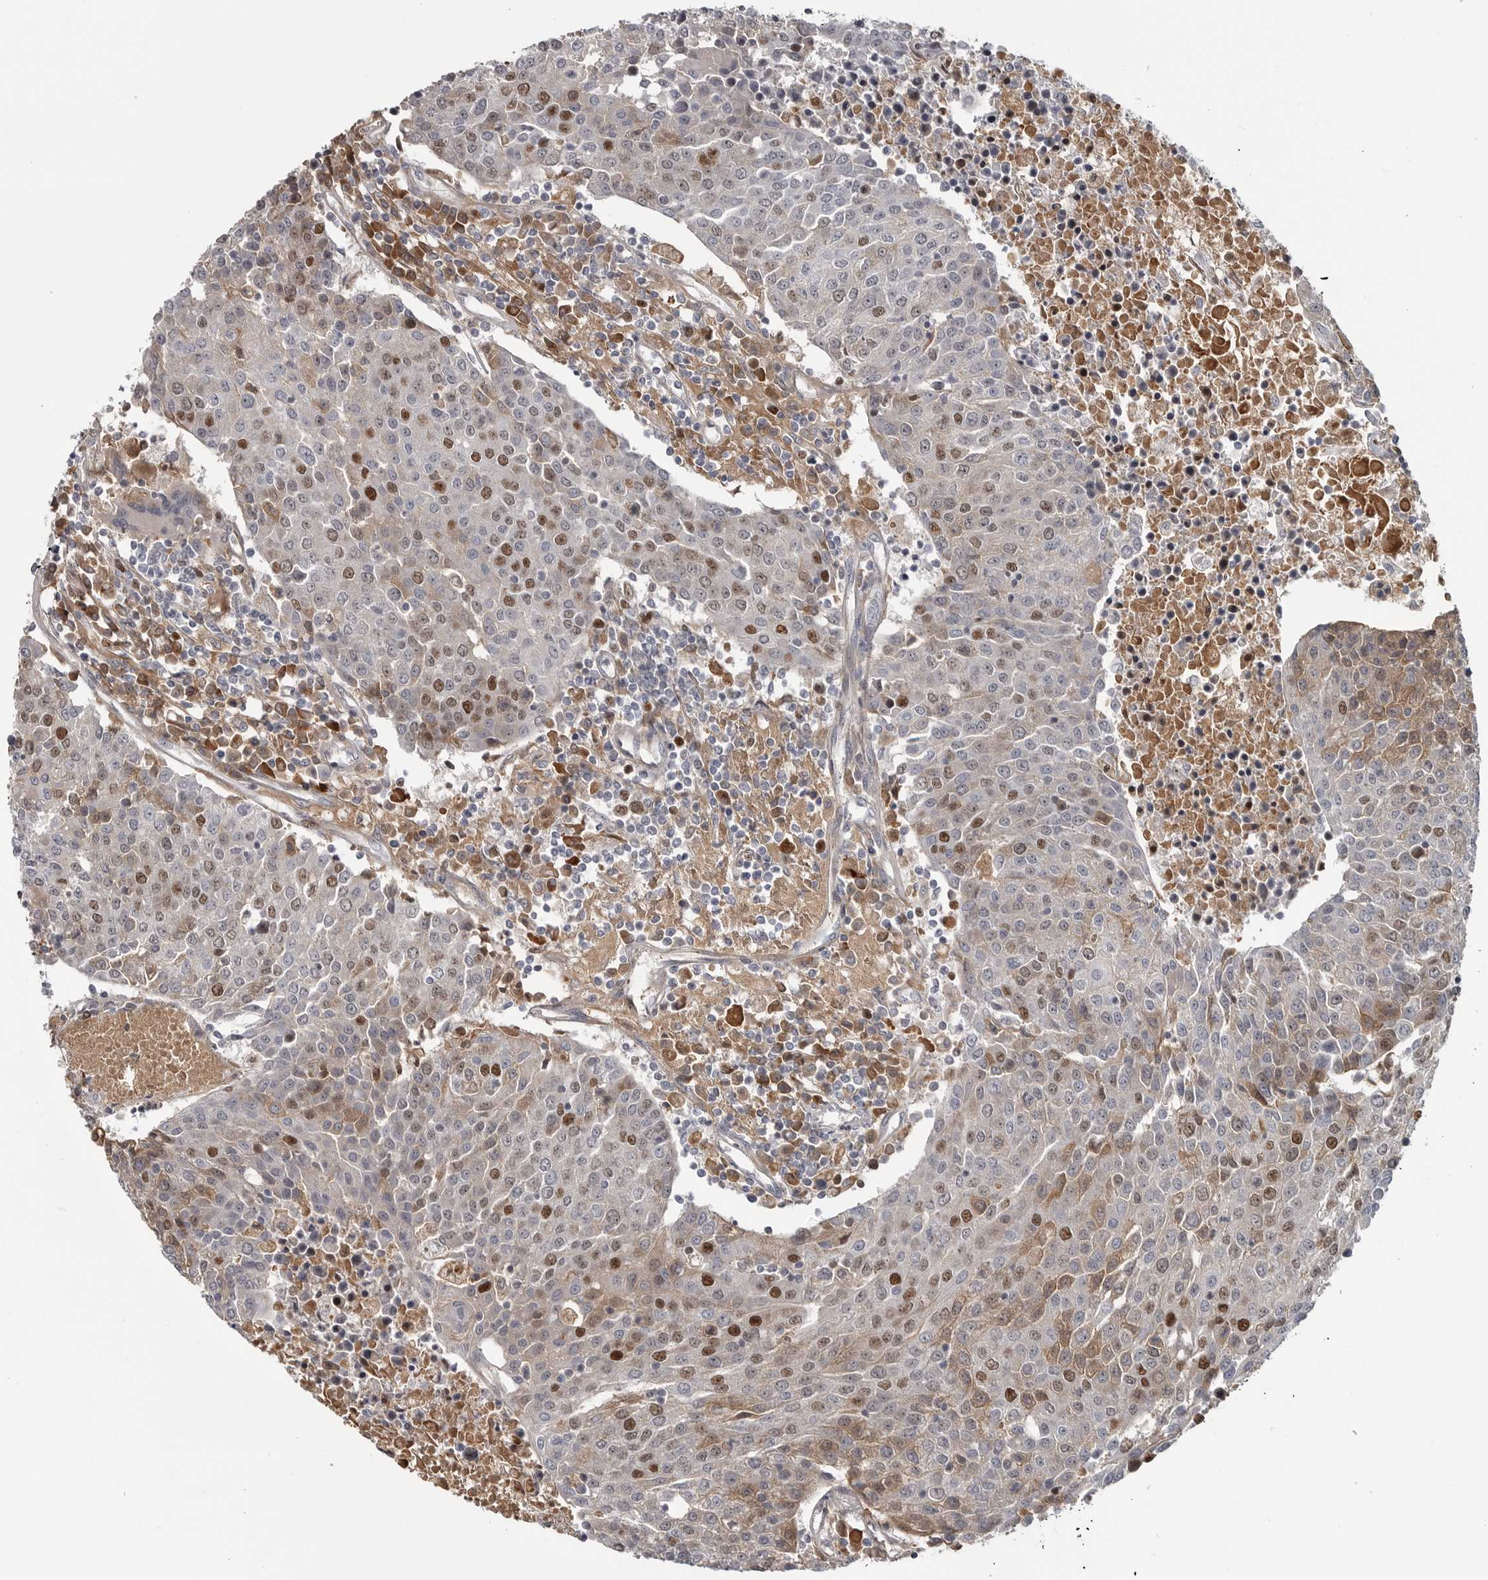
{"staining": {"intensity": "moderate", "quantity": "25%-75%", "location": "nuclear"}, "tissue": "urothelial cancer", "cell_type": "Tumor cells", "image_type": "cancer", "snomed": [{"axis": "morphology", "description": "Urothelial carcinoma, High grade"}, {"axis": "topography", "description": "Urinary bladder"}], "caption": "A high-resolution histopathology image shows immunohistochemistry staining of urothelial cancer, which exhibits moderate nuclear positivity in approximately 25%-75% of tumor cells.", "gene": "ZNF277", "patient": {"sex": "female", "age": 85}}